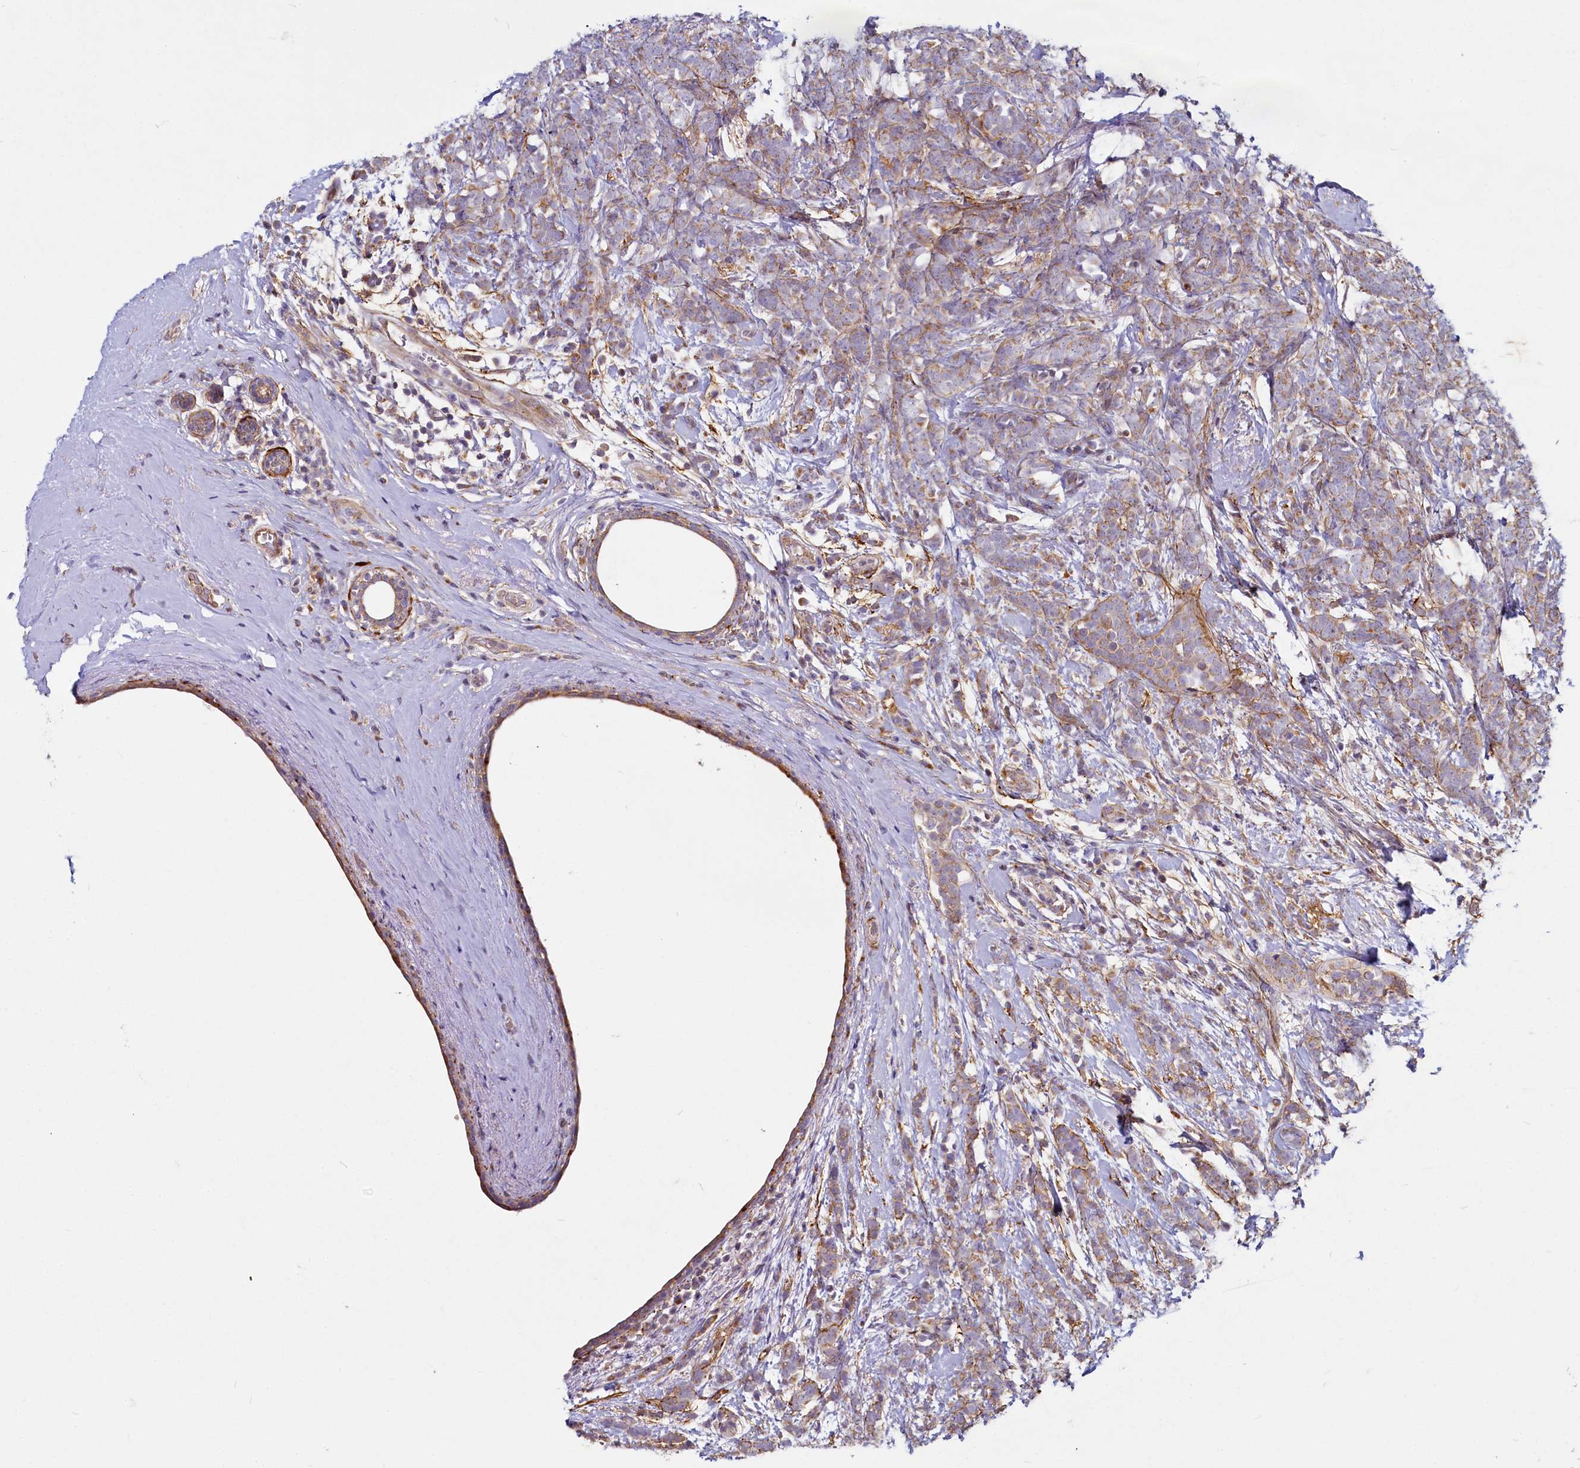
{"staining": {"intensity": "weak", "quantity": ">75%", "location": "cytoplasmic/membranous"}, "tissue": "breast cancer", "cell_type": "Tumor cells", "image_type": "cancer", "snomed": [{"axis": "morphology", "description": "Lobular carcinoma"}, {"axis": "topography", "description": "Breast"}], "caption": "Breast lobular carcinoma tissue exhibits weak cytoplasmic/membranous positivity in approximately >75% of tumor cells, visualized by immunohistochemistry.", "gene": "ADCY2", "patient": {"sex": "female", "age": 58}}